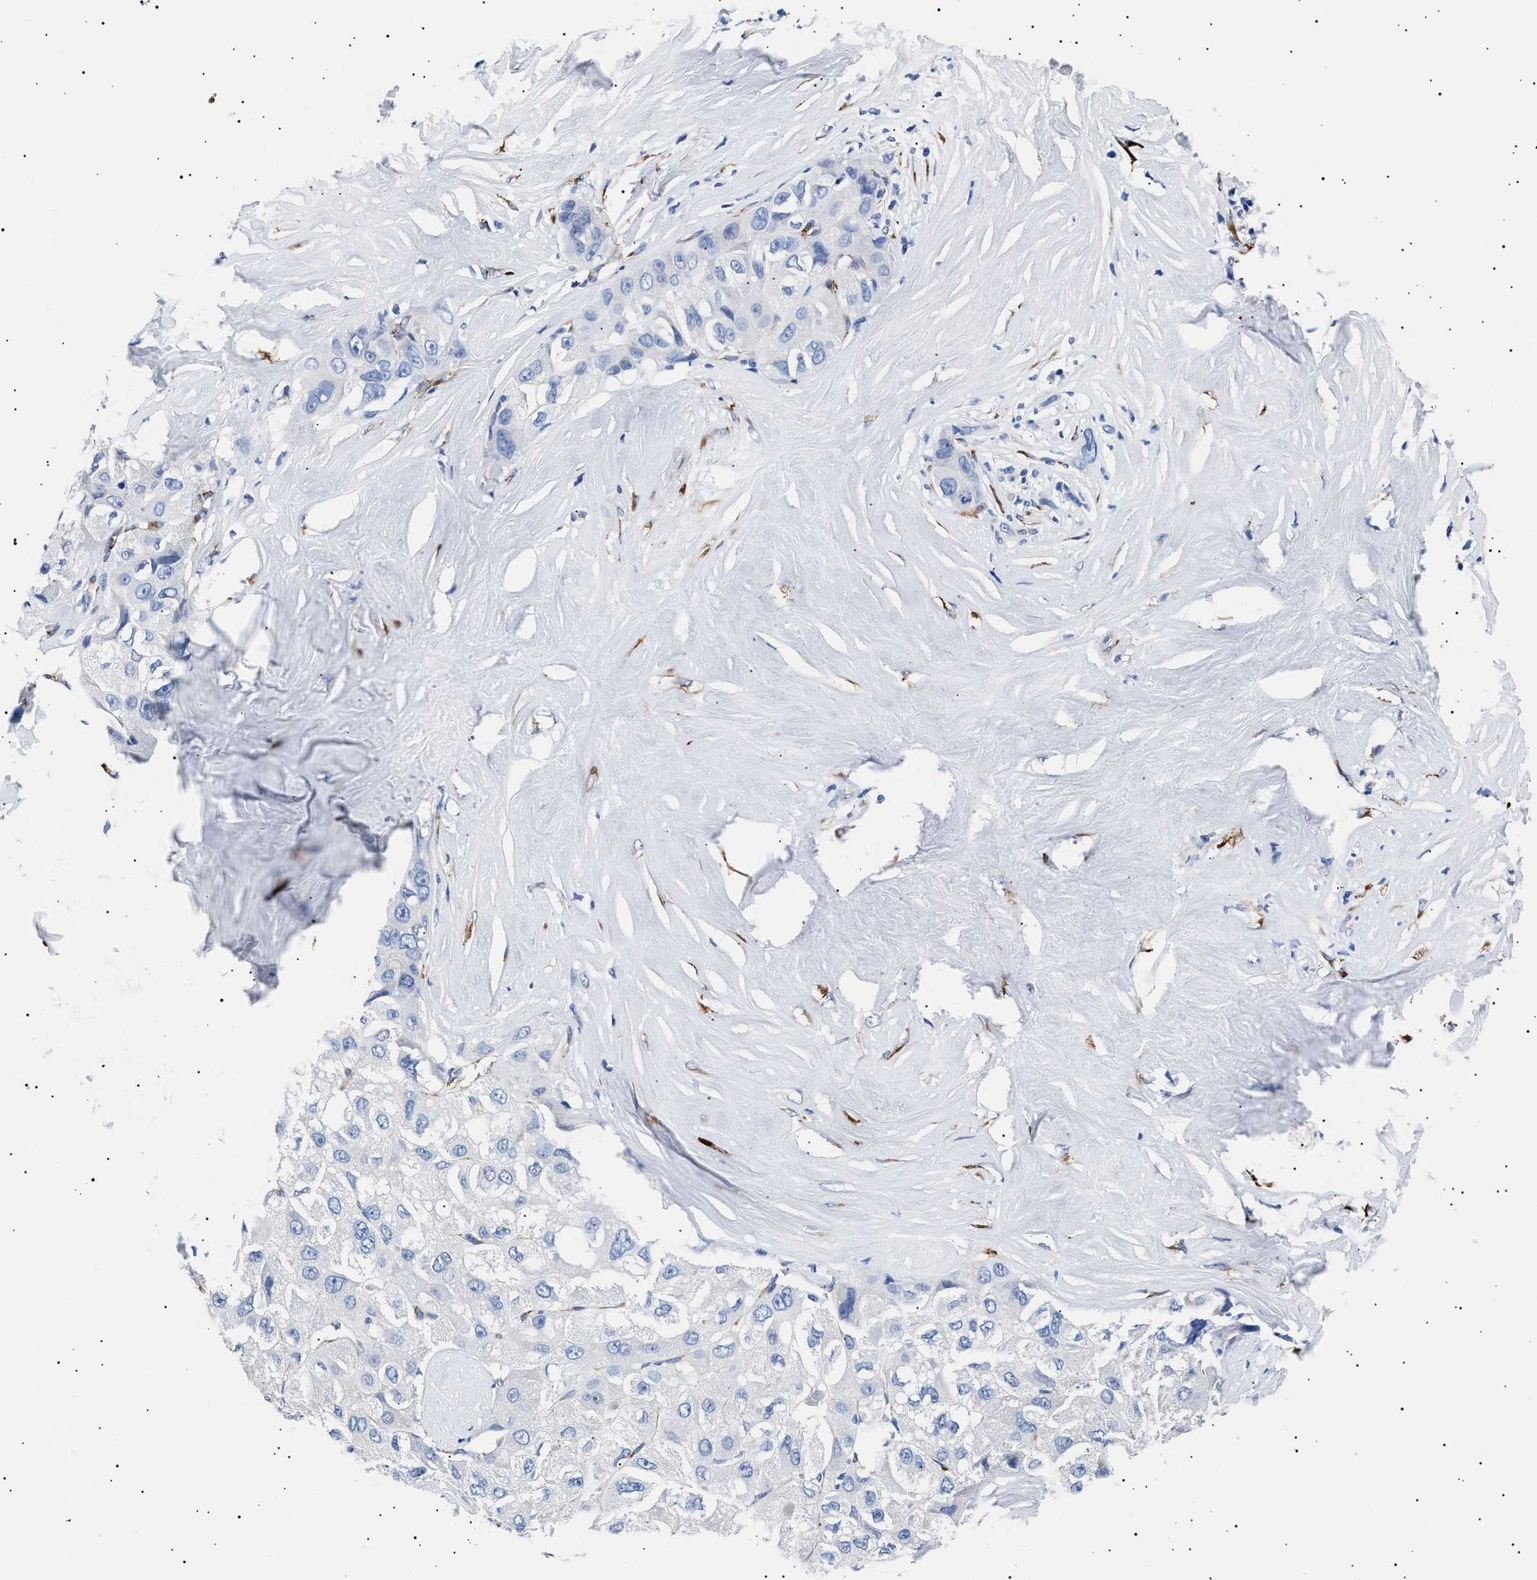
{"staining": {"intensity": "negative", "quantity": "none", "location": "none"}, "tissue": "liver cancer", "cell_type": "Tumor cells", "image_type": "cancer", "snomed": [{"axis": "morphology", "description": "Carcinoma, Hepatocellular, NOS"}, {"axis": "topography", "description": "Liver"}], "caption": "Human liver hepatocellular carcinoma stained for a protein using immunohistochemistry displays no staining in tumor cells.", "gene": "HEMGN", "patient": {"sex": "male", "age": 80}}